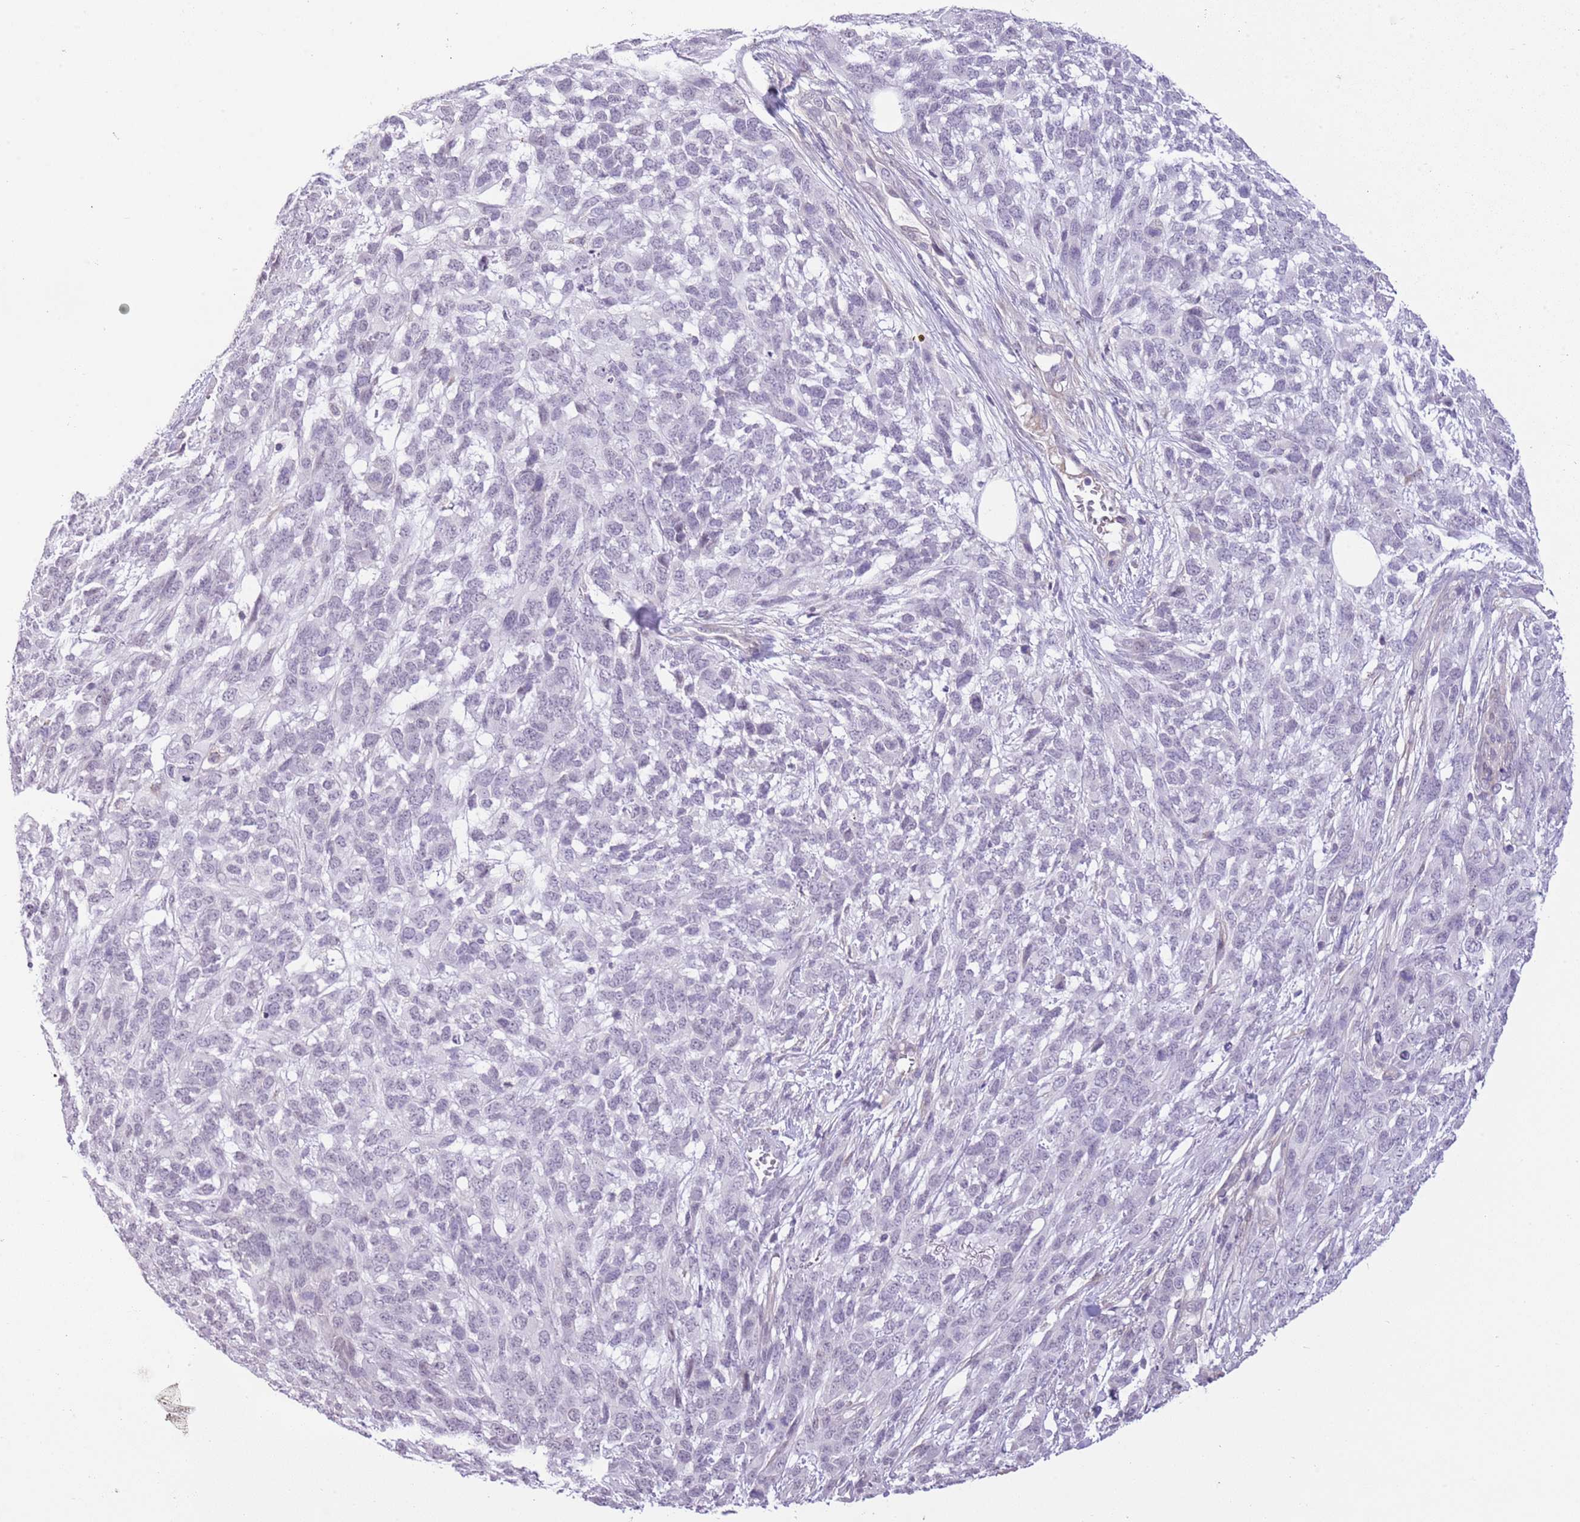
{"staining": {"intensity": "negative", "quantity": "none", "location": "none"}, "tissue": "melanoma", "cell_type": "Tumor cells", "image_type": "cancer", "snomed": [{"axis": "morphology", "description": "Normal morphology"}, {"axis": "morphology", "description": "Malignant melanoma, NOS"}, {"axis": "topography", "description": "Skin"}], "caption": "Immunohistochemistry (IHC) micrograph of human malignant melanoma stained for a protein (brown), which shows no staining in tumor cells. Brightfield microscopy of IHC stained with DAB (3,3'-diaminobenzidine) (brown) and hematoxylin (blue), captured at high magnification.", "gene": "MIDN", "patient": {"sex": "female", "age": 72}}